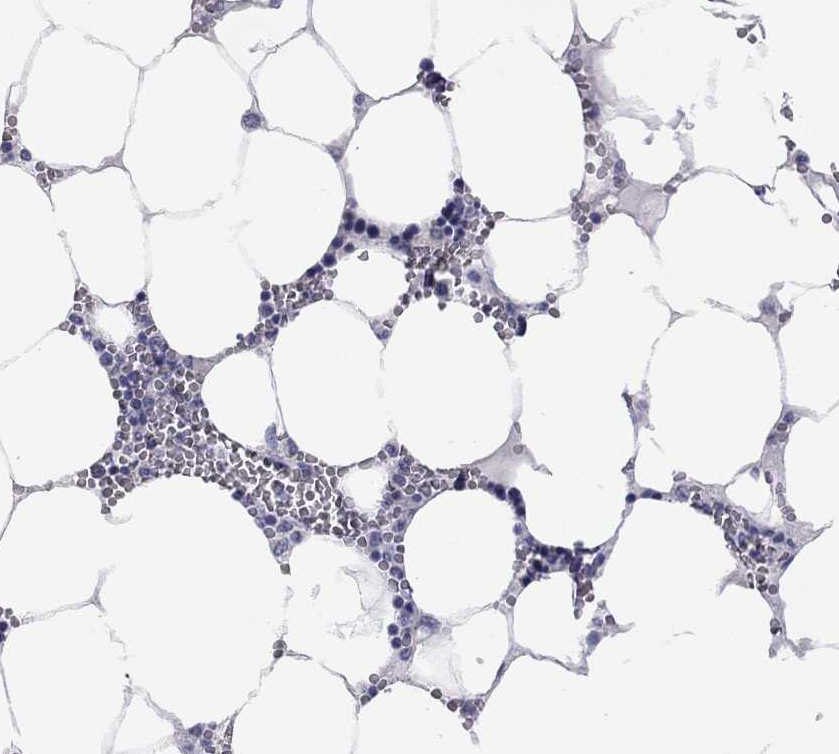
{"staining": {"intensity": "negative", "quantity": "none", "location": "none"}, "tissue": "bone marrow", "cell_type": "Hematopoietic cells", "image_type": "normal", "snomed": [{"axis": "morphology", "description": "Normal tissue, NOS"}, {"axis": "topography", "description": "Bone marrow"}], "caption": "High power microscopy image of an immunohistochemistry (IHC) histopathology image of benign bone marrow, revealing no significant positivity in hematopoietic cells. (Brightfield microscopy of DAB (3,3'-diaminobenzidine) IHC at high magnification).", "gene": "ADCYAP1", "patient": {"sex": "female", "age": 64}}